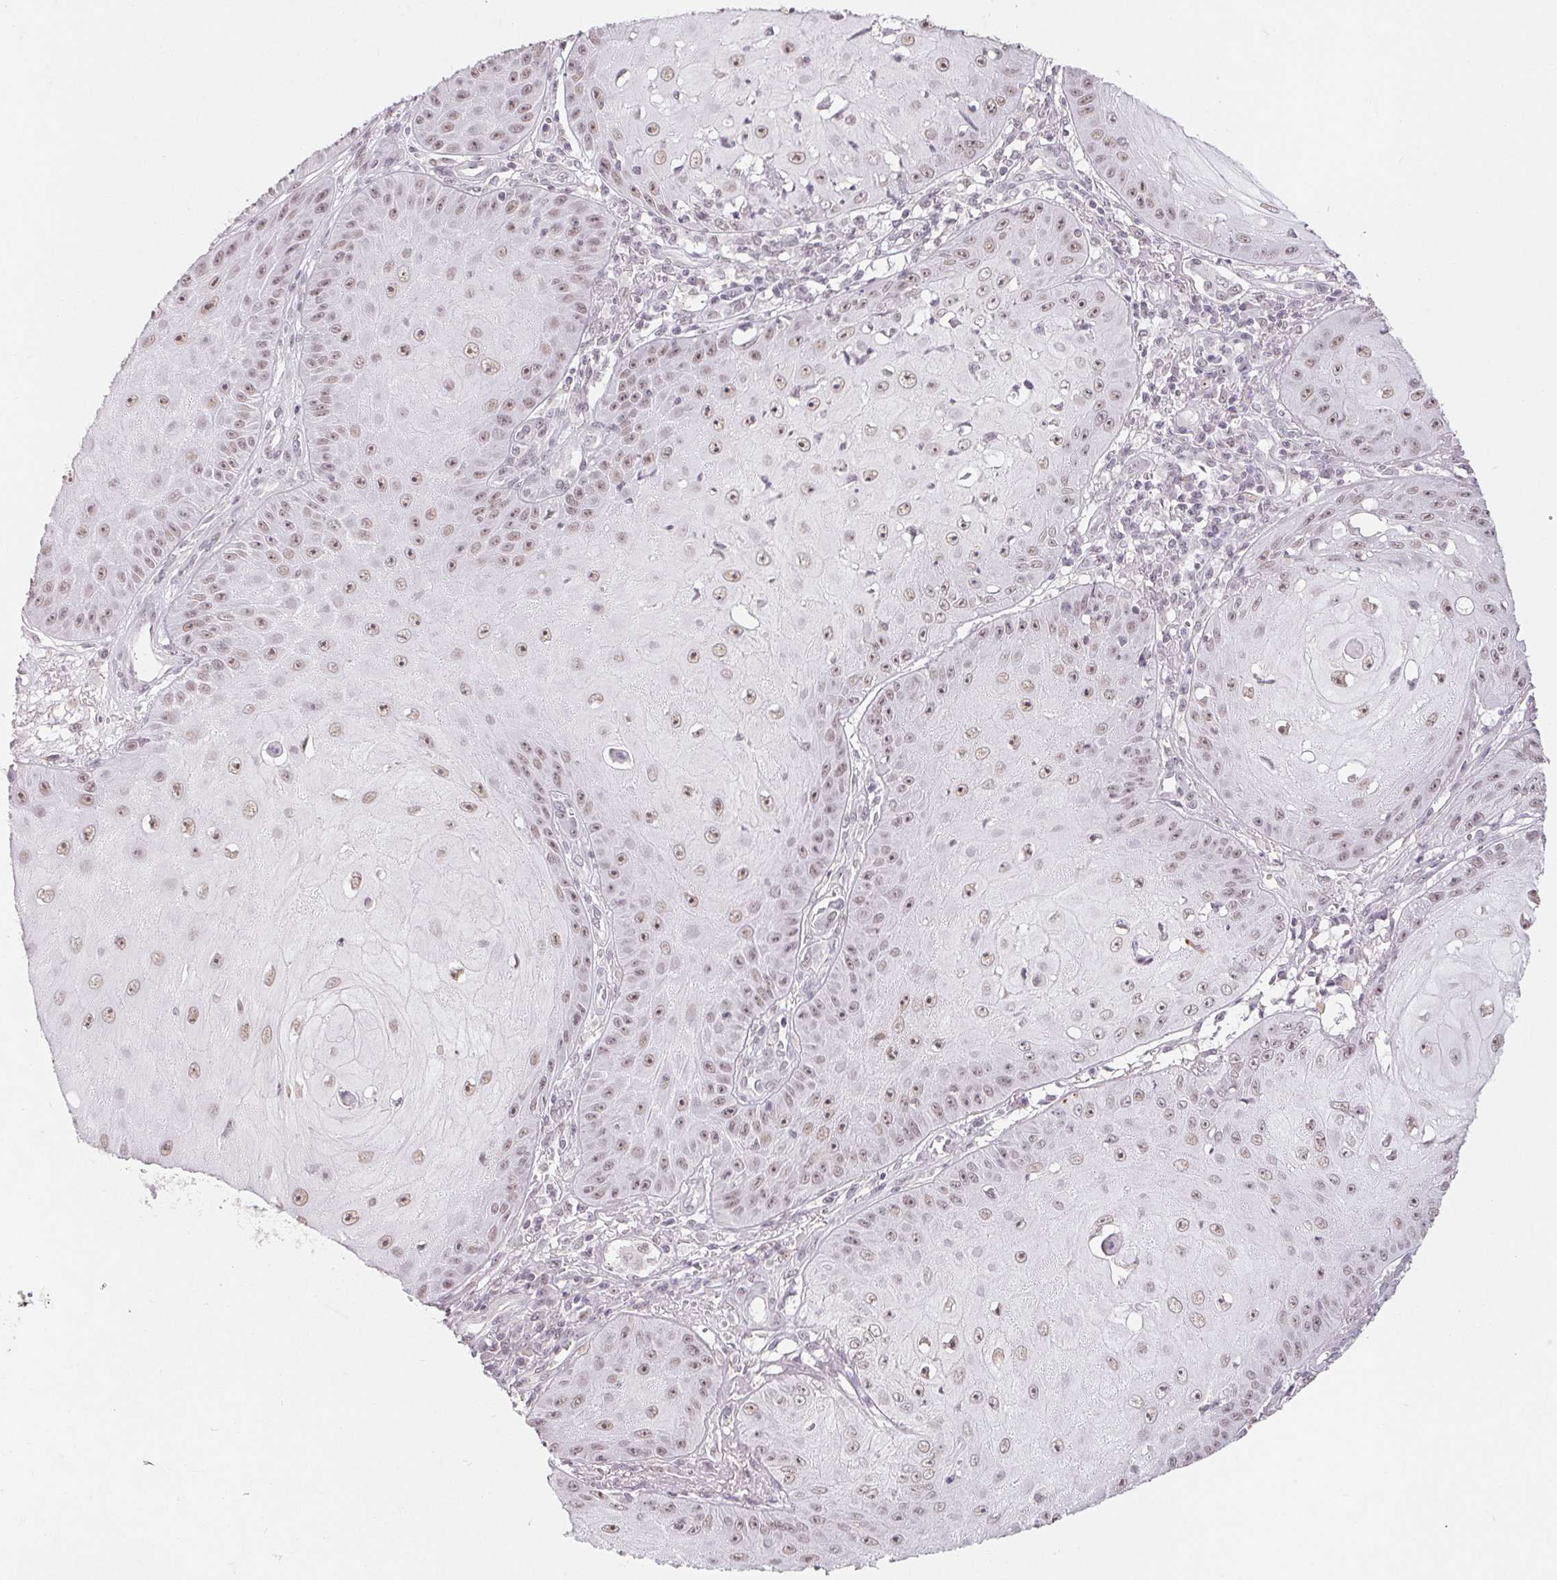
{"staining": {"intensity": "weak", "quantity": "25%-75%", "location": "nuclear"}, "tissue": "skin cancer", "cell_type": "Tumor cells", "image_type": "cancer", "snomed": [{"axis": "morphology", "description": "Squamous cell carcinoma, NOS"}, {"axis": "topography", "description": "Skin"}], "caption": "This micrograph exhibits immunohistochemistry (IHC) staining of skin cancer, with low weak nuclear expression in about 25%-75% of tumor cells.", "gene": "NXF3", "patient": {"sex": "male", "age": 70}}